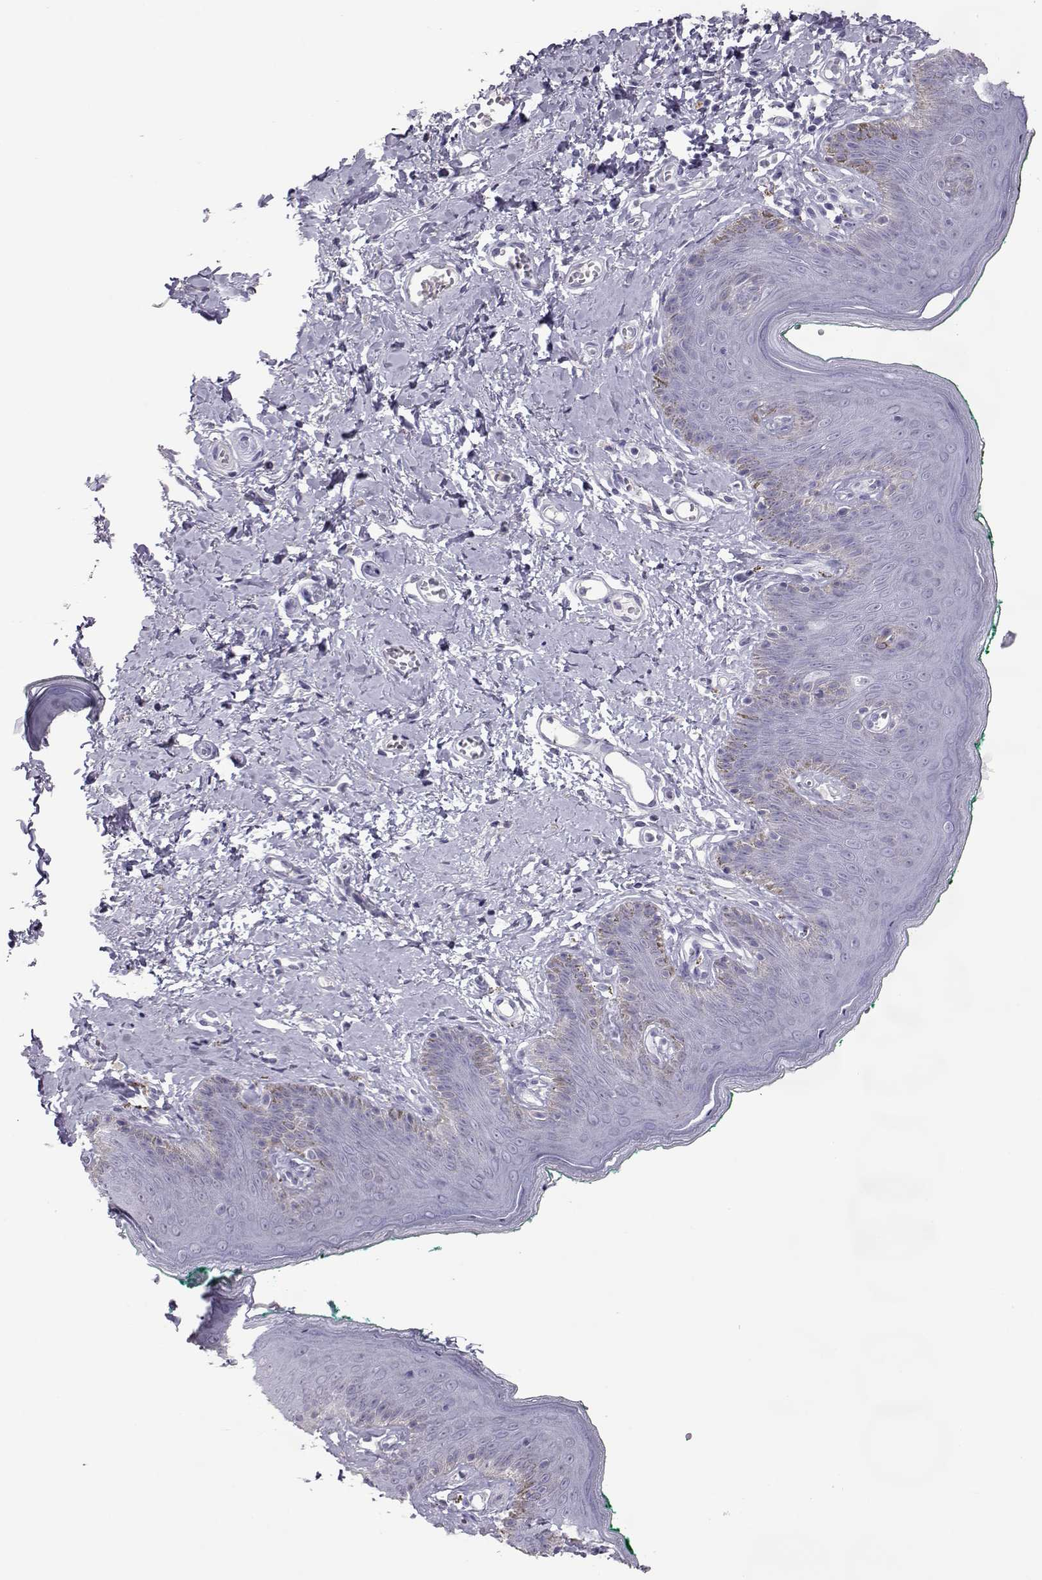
{"staining": {"intensity": "negative", "quantity": "none", "location": "none"}, "tissue": "skin", "cell_type": "Epidermal cells", "image_type": "normal", "snomed": [{"axis": "morphology", "description": "Normal tissue, NOS"}, {"axis": "topography", "description": "Vulva"}], "caption": "IHC of normal skin displays no positivity in epidermal cells.", "gene": "PMCH", "patient": {"sex": "female", "age": 66}}